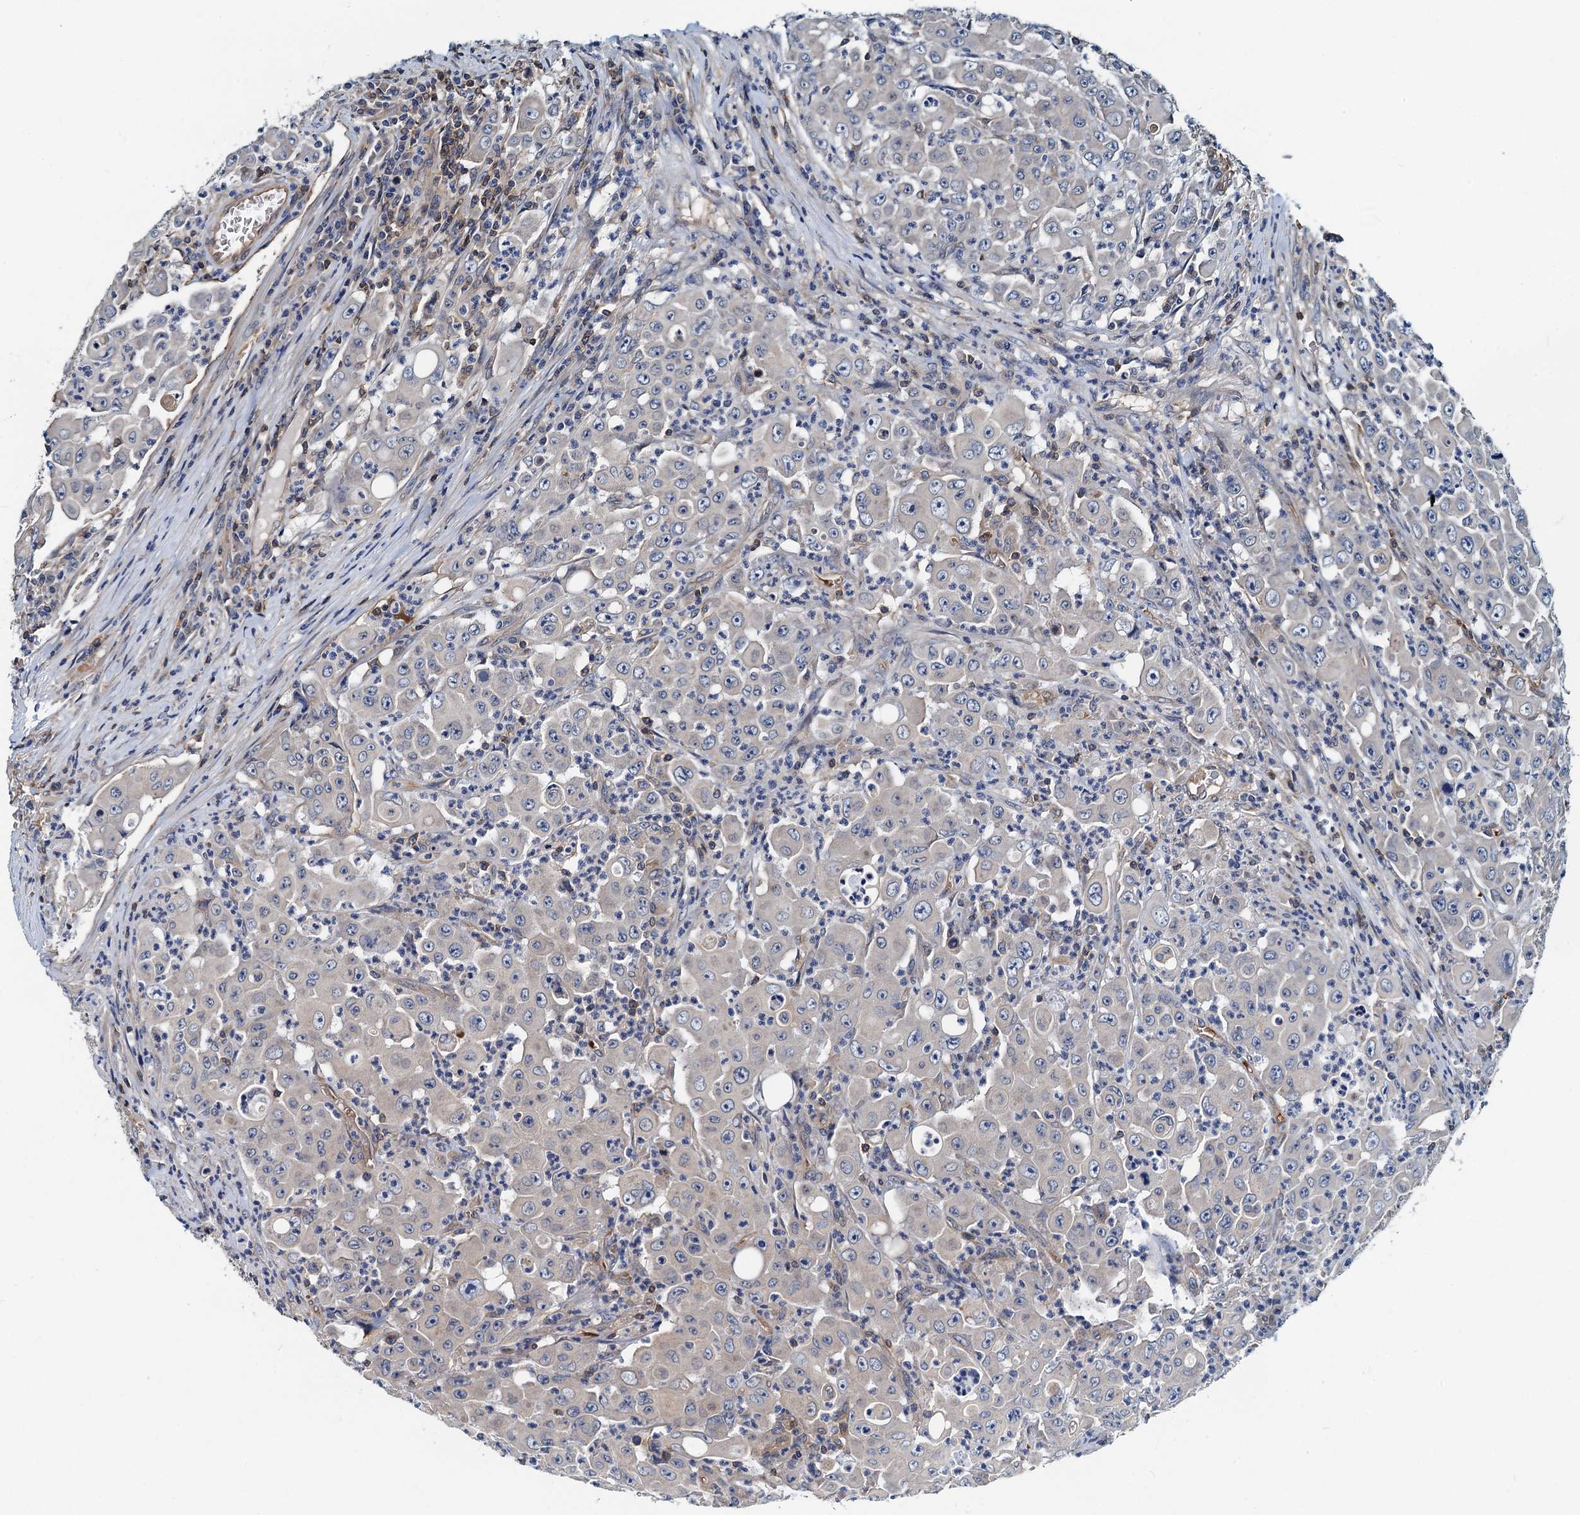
{"staining": {"intensity": "negative", "quantity": "none", "location": "none"}, "tissue": "colorectal cancer", "cell_type": "Tumor cells", "image_type": "cancer", "snomed": [{"axis": "morphology", "description": "Adenocarcinoma, NOS"}, {"axis": "topography", "description": "Colon"}], "caption": "This is an IHC micrograph of colorectal cancer (adenocarcinoma). There is no staining in tumor cells.", "gene": "ROGDI", "patient": {"sex": "male", "age": 51}}